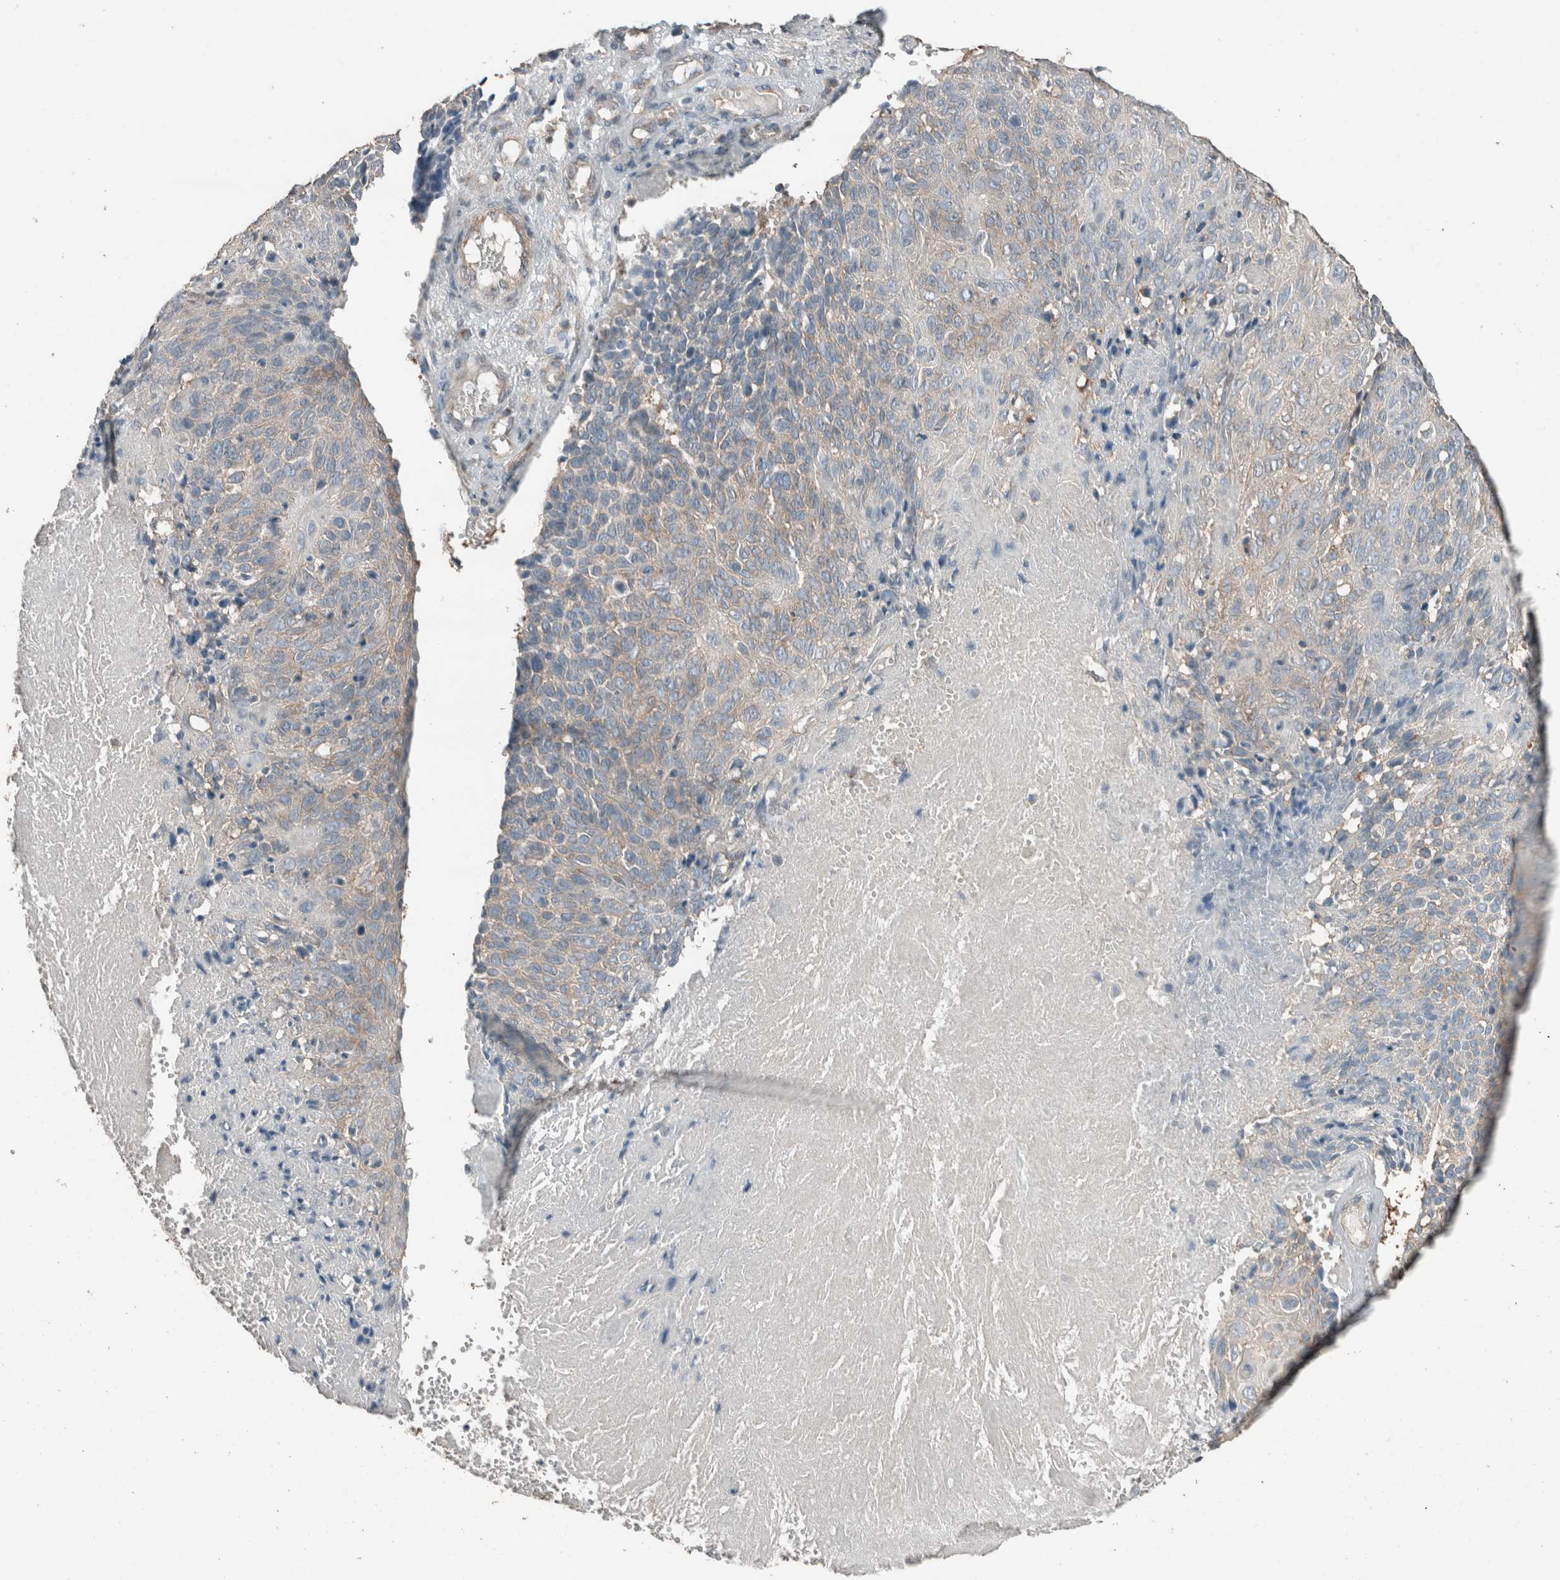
{"staining": {"intensity": "weak", "quantity": "25%-75%", "location": "cytoplasmic/membranous"}, "tissue": "cervical cancer", "cell_type": "Tumor cells", "image_type": "cancer", "snomed": [{"axis": "morphology", "description": "Squamous cell carcinoma, NOS"}, {"axis": "topography", "description": "Cervix"}], "caption": "The immunohistochemical stain shows weak cytoplasmic/membranous staining in tumor cells of cervical cancer tissue.", "gene": "ACVR2B", "patient": {"sex": "female", "age": 74}}